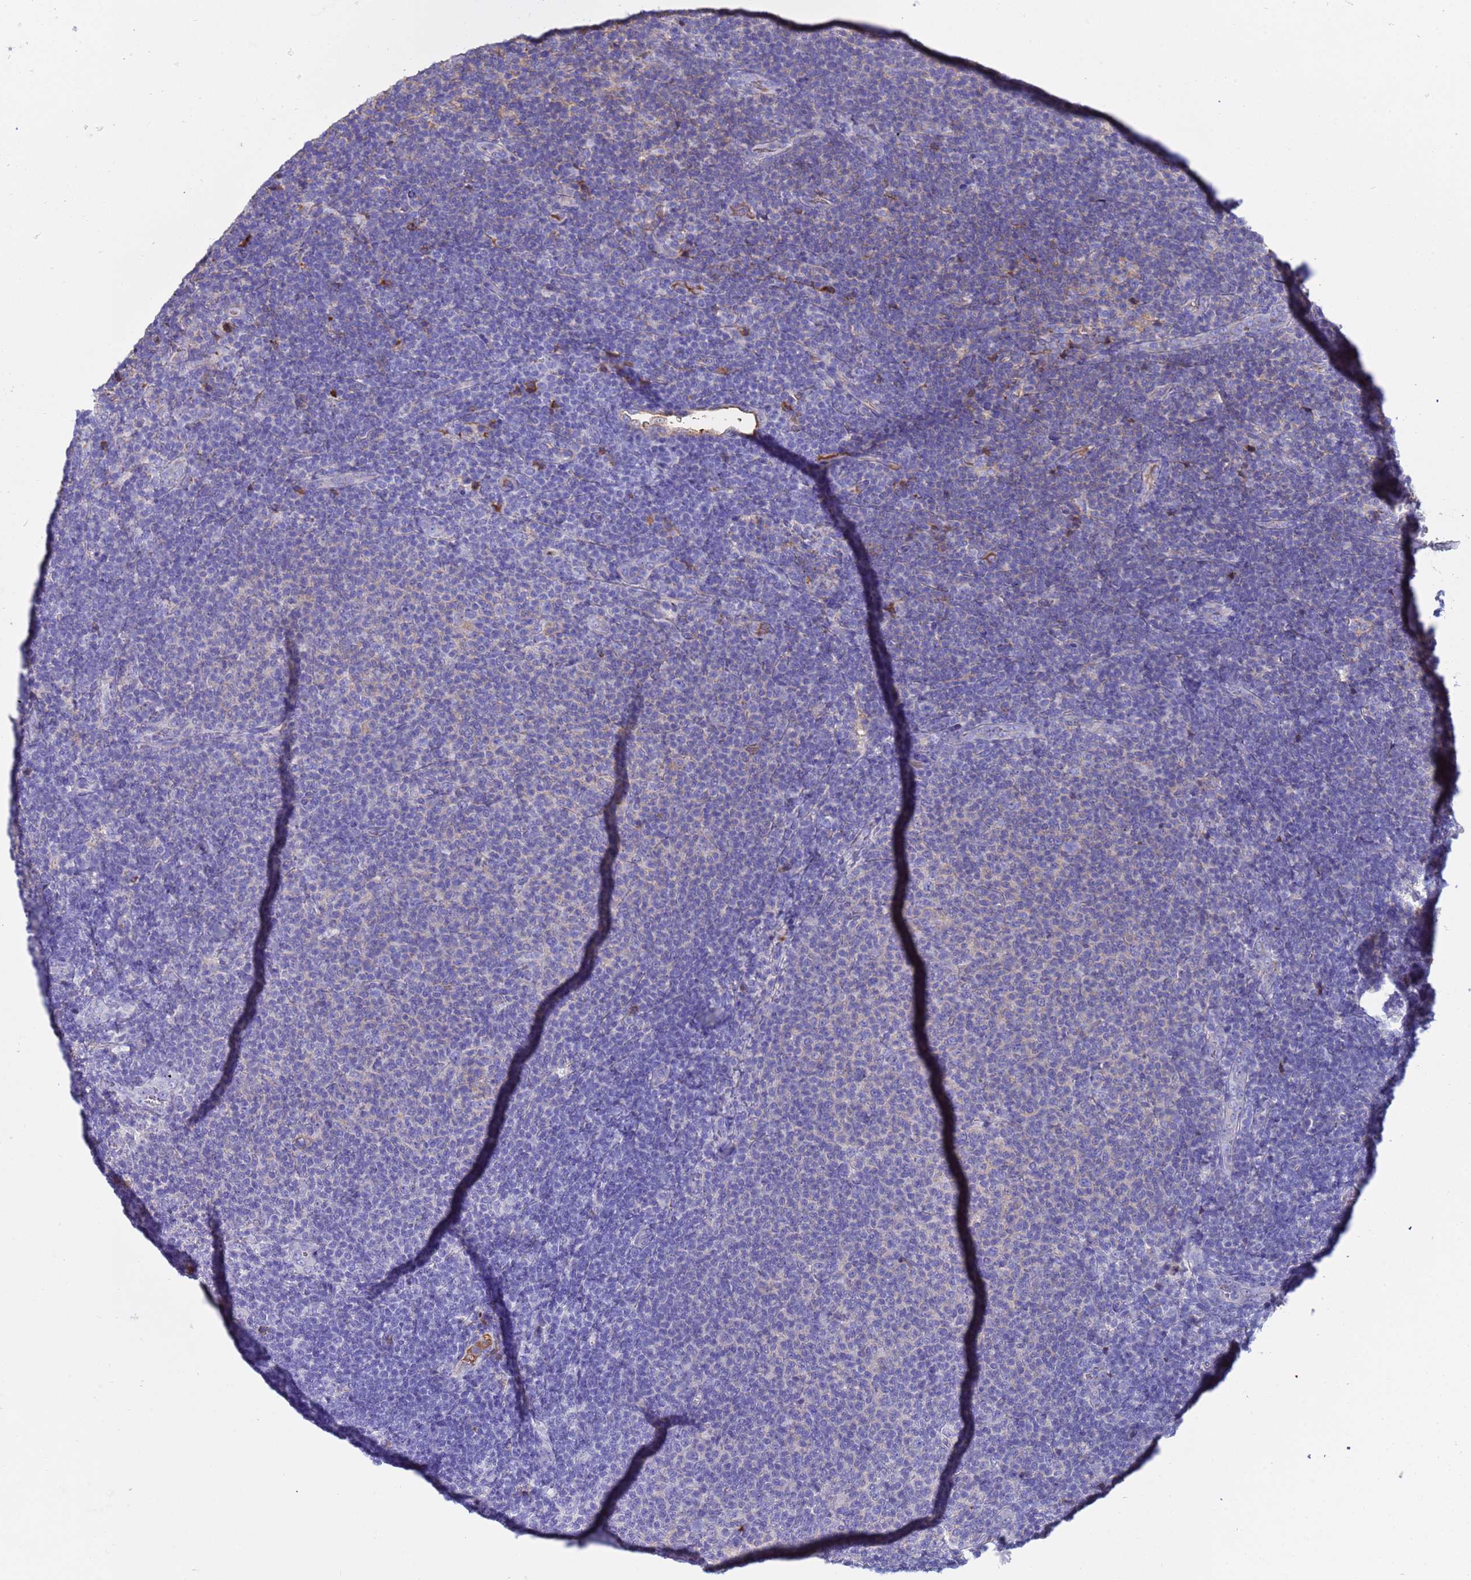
{"staining": {"intensity": "negative", "quantity": "none", "location": "none"}, "tissue": "lymphoma", "cell_type": "Tumor cells", "image_type": "cancer", "snomed": [{"axis": "morphology", "description": "Malignant lymphoma, non-Hodgkin's type, Low grade"}, {"axis": "topography", "description": "Lymph node"}], "caption": "Immunohistochemistry of lymphoma exhibits no staining in tumor cells.", "gene": "H1-7", "patient": {"sex": "male", "age": 66}}